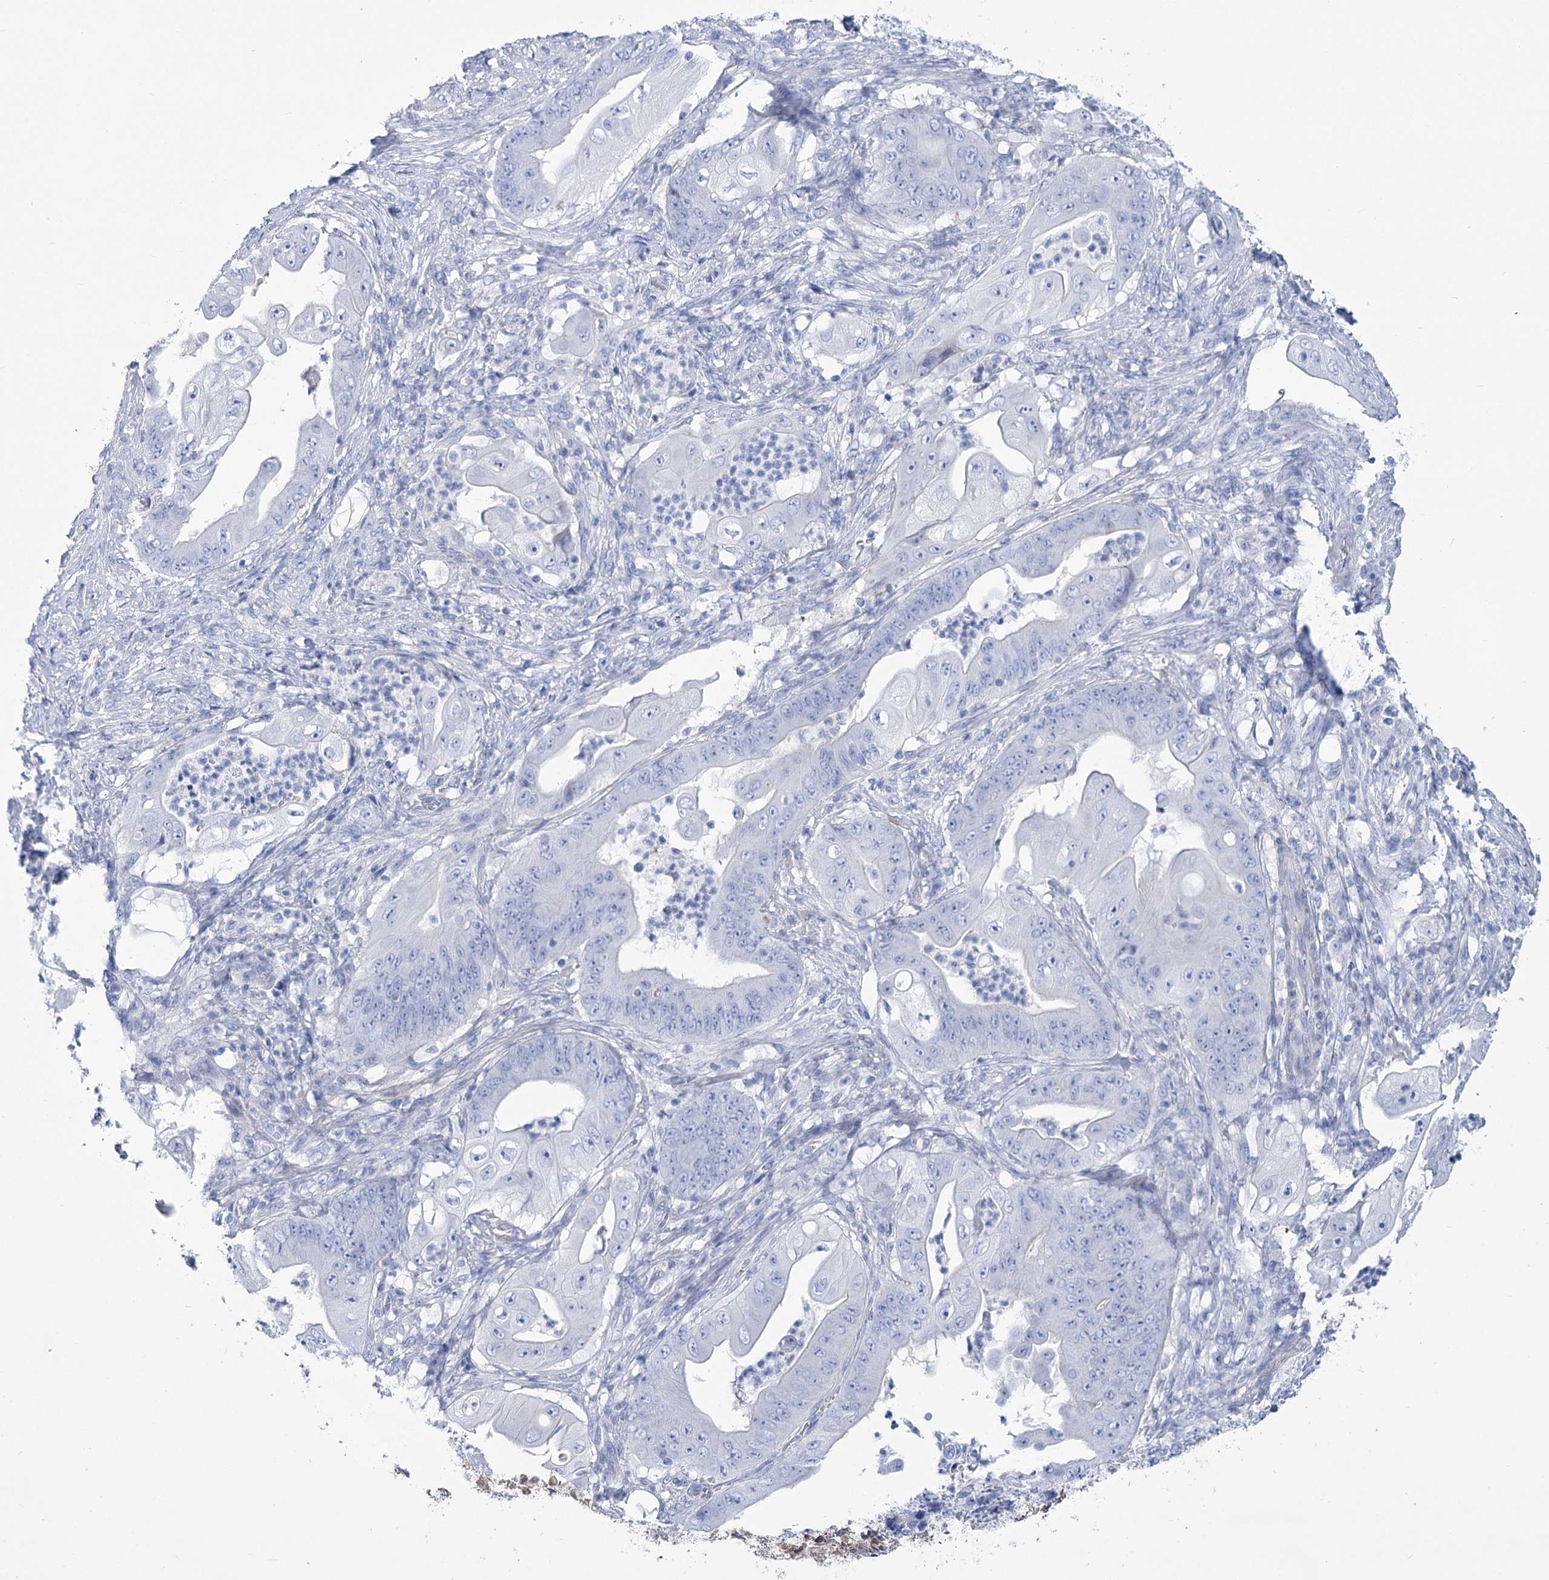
{"staining": {"intensity": "negative", "quantity": "none", "location": "none"}, "tissue": "stomach cancer", "cell_type": "Tumor cells", "image_type": "cancer", "snomed": [{"axis": "morphology", "description": "Adenocarcinoma, NOS"}, {"axis": "topography", "description": "Stomach"}], "caption": "Immunohistochemistry (IHC) of stomach cancer (adenocarcinoma) reveals no staining in tumor cells.", "gene": "PCDHA1", "patient": {"sex": "female", "age": 73}}